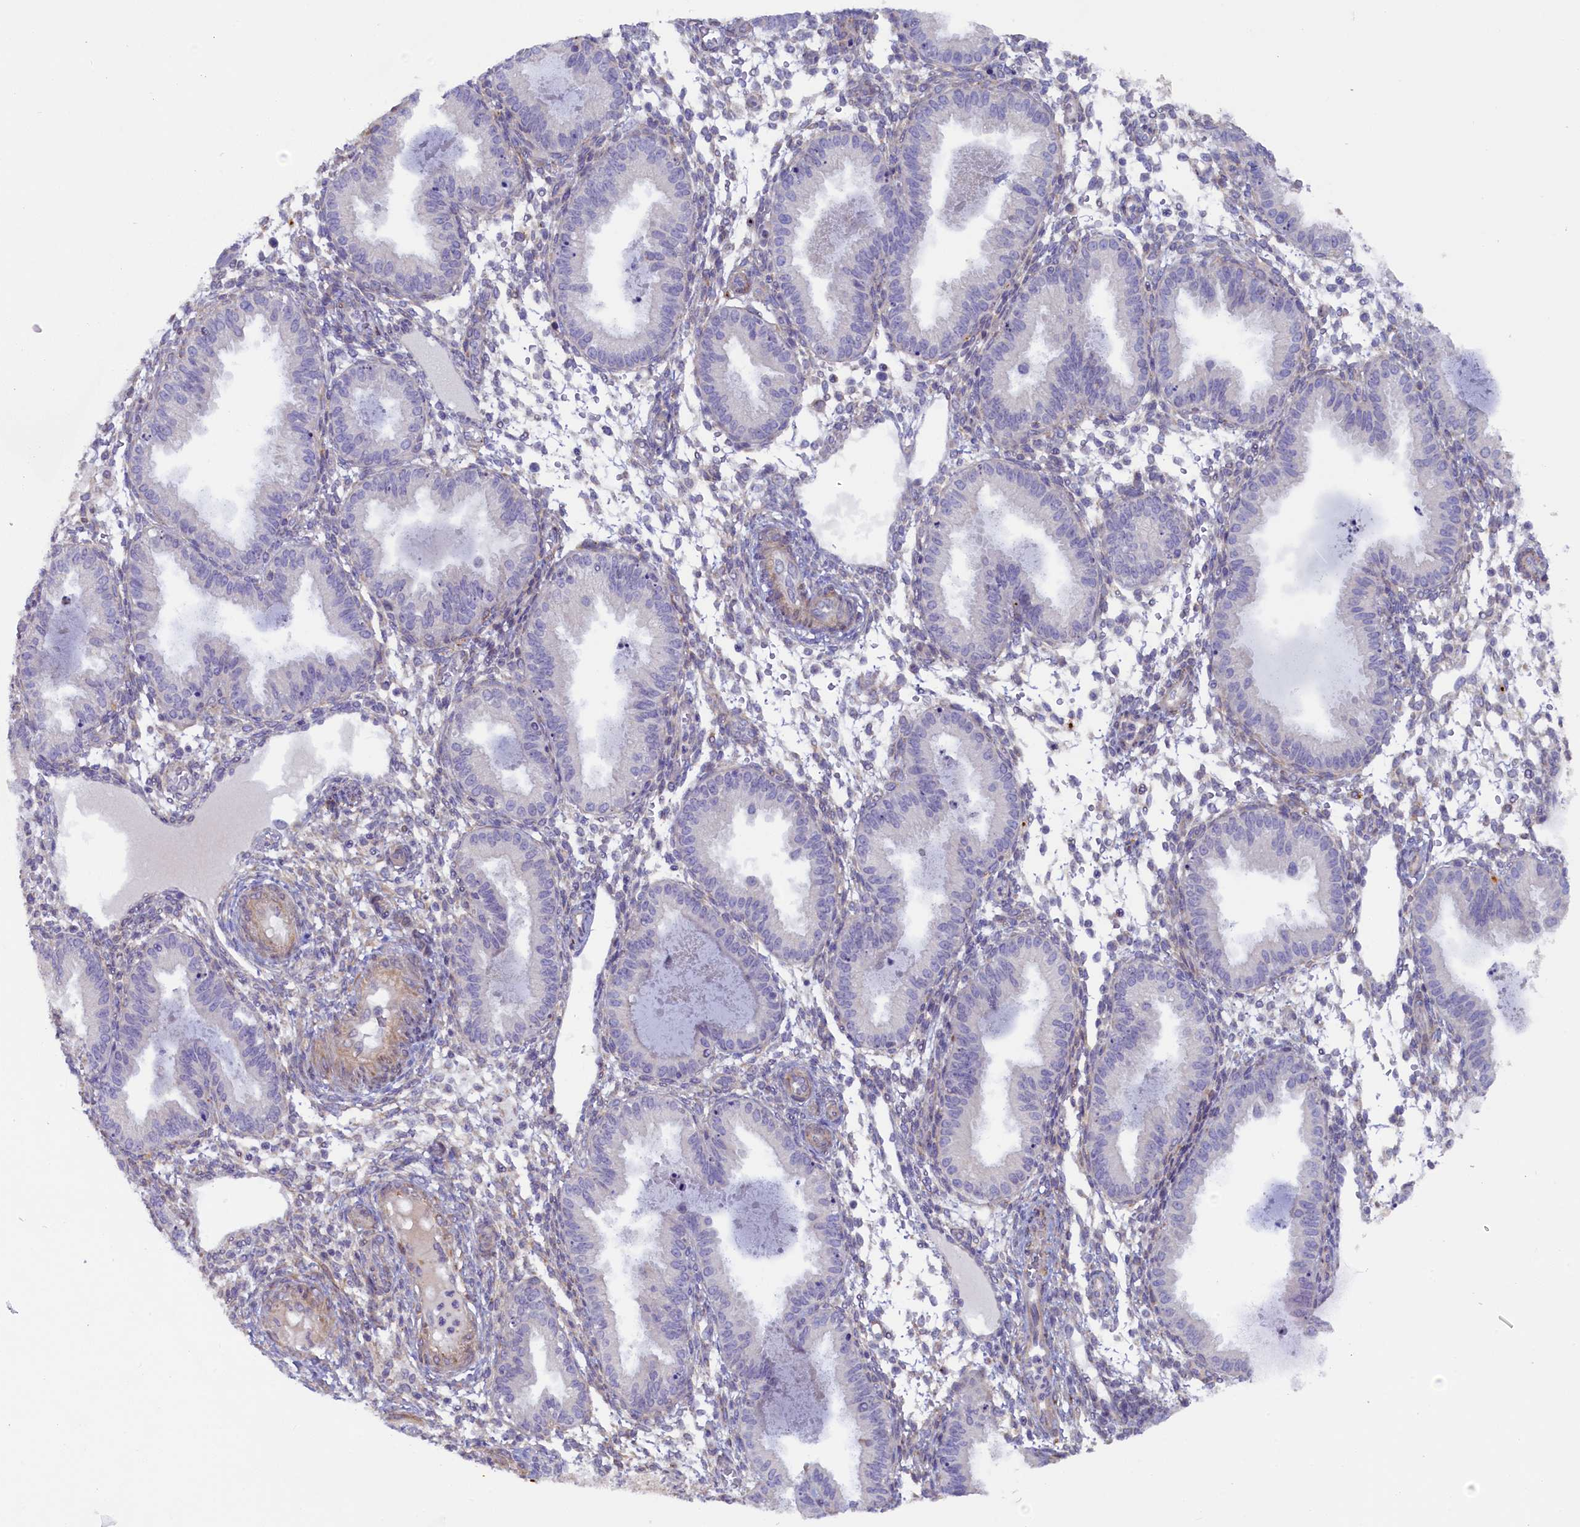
{"staining": {"intensity": "negative", "quantity": "none", "location": "none"}, "tissue": "endometrium", "cell_type": "Cells in endometrial stroma", "image_type": "normal", "snomed": [{"axis": "morphology", "description": "Normal tissue, NOS"}, {"axis": "topography", "description": "Endometrium"}], "caption": "High power microscopy histopathology image of an immunohistochemistry (IHC) micrograph of normal endometrium, revealing no significant staining in cells in endometrial stroma.", "gene": "POGLUT3", "patient": {"sex": "female", "age": 33}}